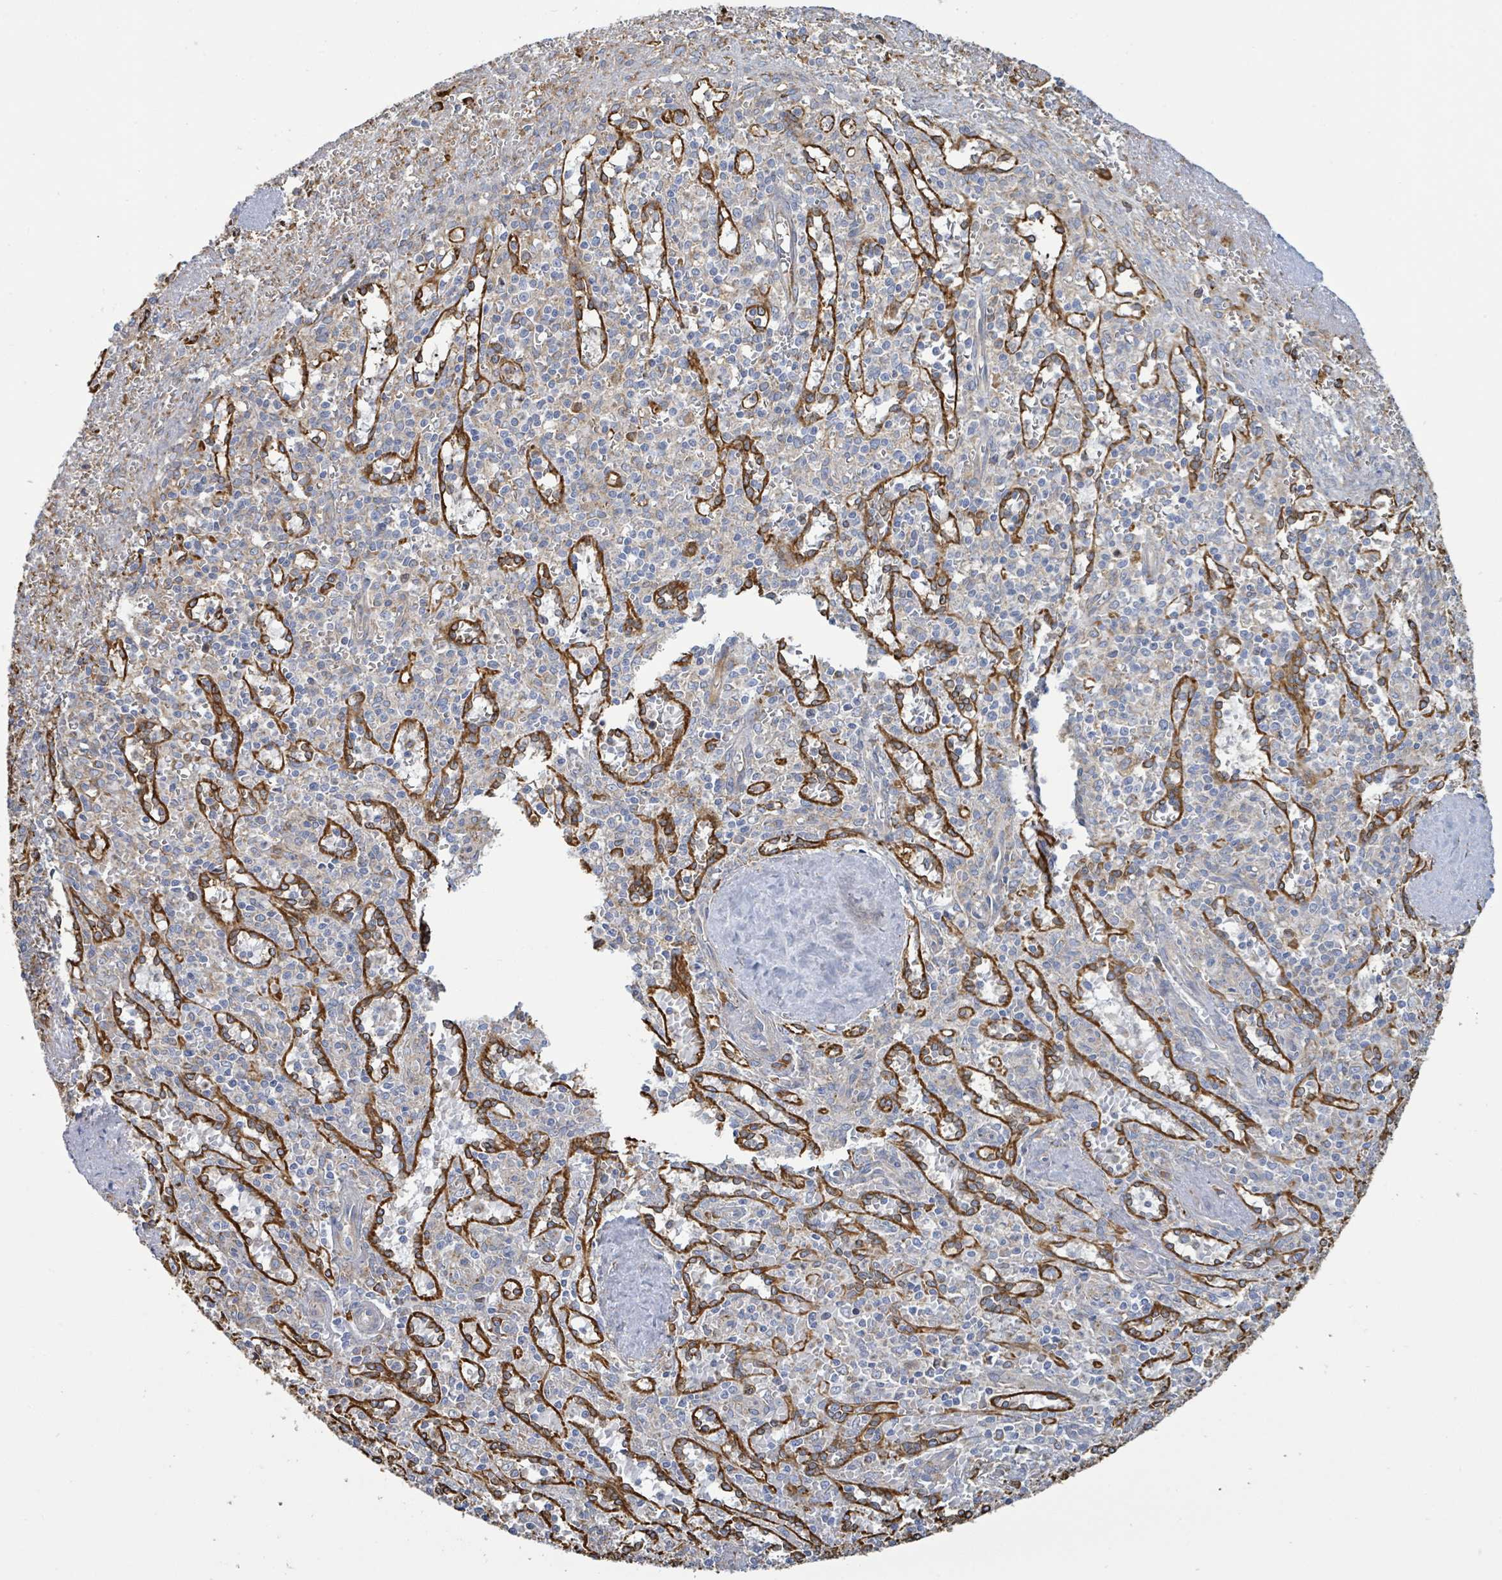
{"staining": {"intensity": "moderate", "quantity": "<25%", "location": "cytoplasmic/membranous"}, "tissue": "spleen", "cell_type": "Cells in red pulp", "image_type": "normal", "snomed": [{"axis": "morphology", "description": "Normal tissue, NOS"}, {"axis": "topography", "description": "Spleen"}], "caption": "Spleen stained with DAB (3,3'-diaminobenzidine) IHC demonstrates low levels of moderate cytoplasmic/membranous positivity in about <25% of cells in red pulp.", "gene": "RFPL4AL1", "patient": {"sex": "female", "age": 70}}